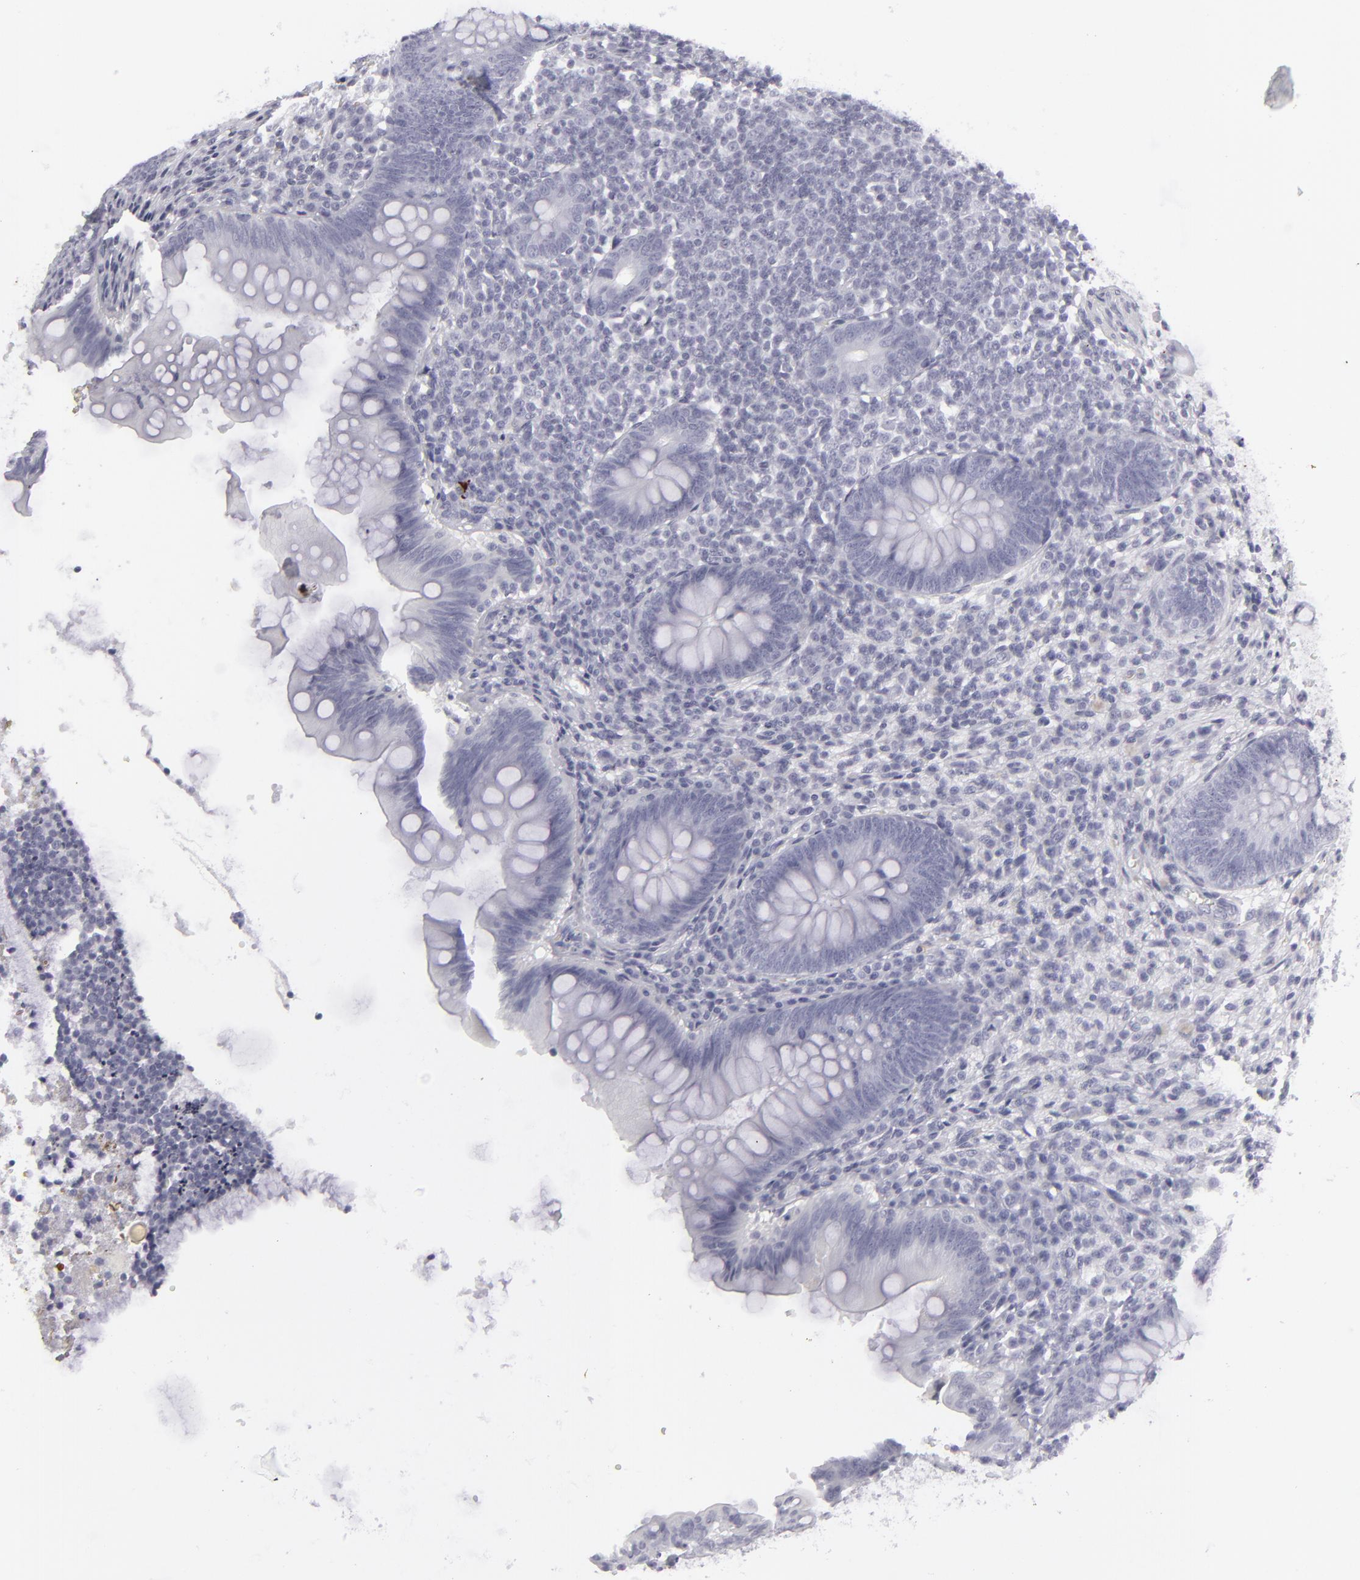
{"staining": {"intensity": "negative", "quantity": "none", "location": "none"}, "tissue": "appendix", "cell_type": "Glandular cells", "image_type": "normal", "snomed": [{"axis": "morphology", "description": "Normal tissue, NOS"}, {"axis": "topography", "description": "Appendix"}], "caption": "Immunohistochemistry (IHC) photomicrograph of benign appendix stained for a protein (brown), which exhibits no staining in glandular cells.", "gene": "KRT1", "patient": {"sex": "female", "age": 66}}